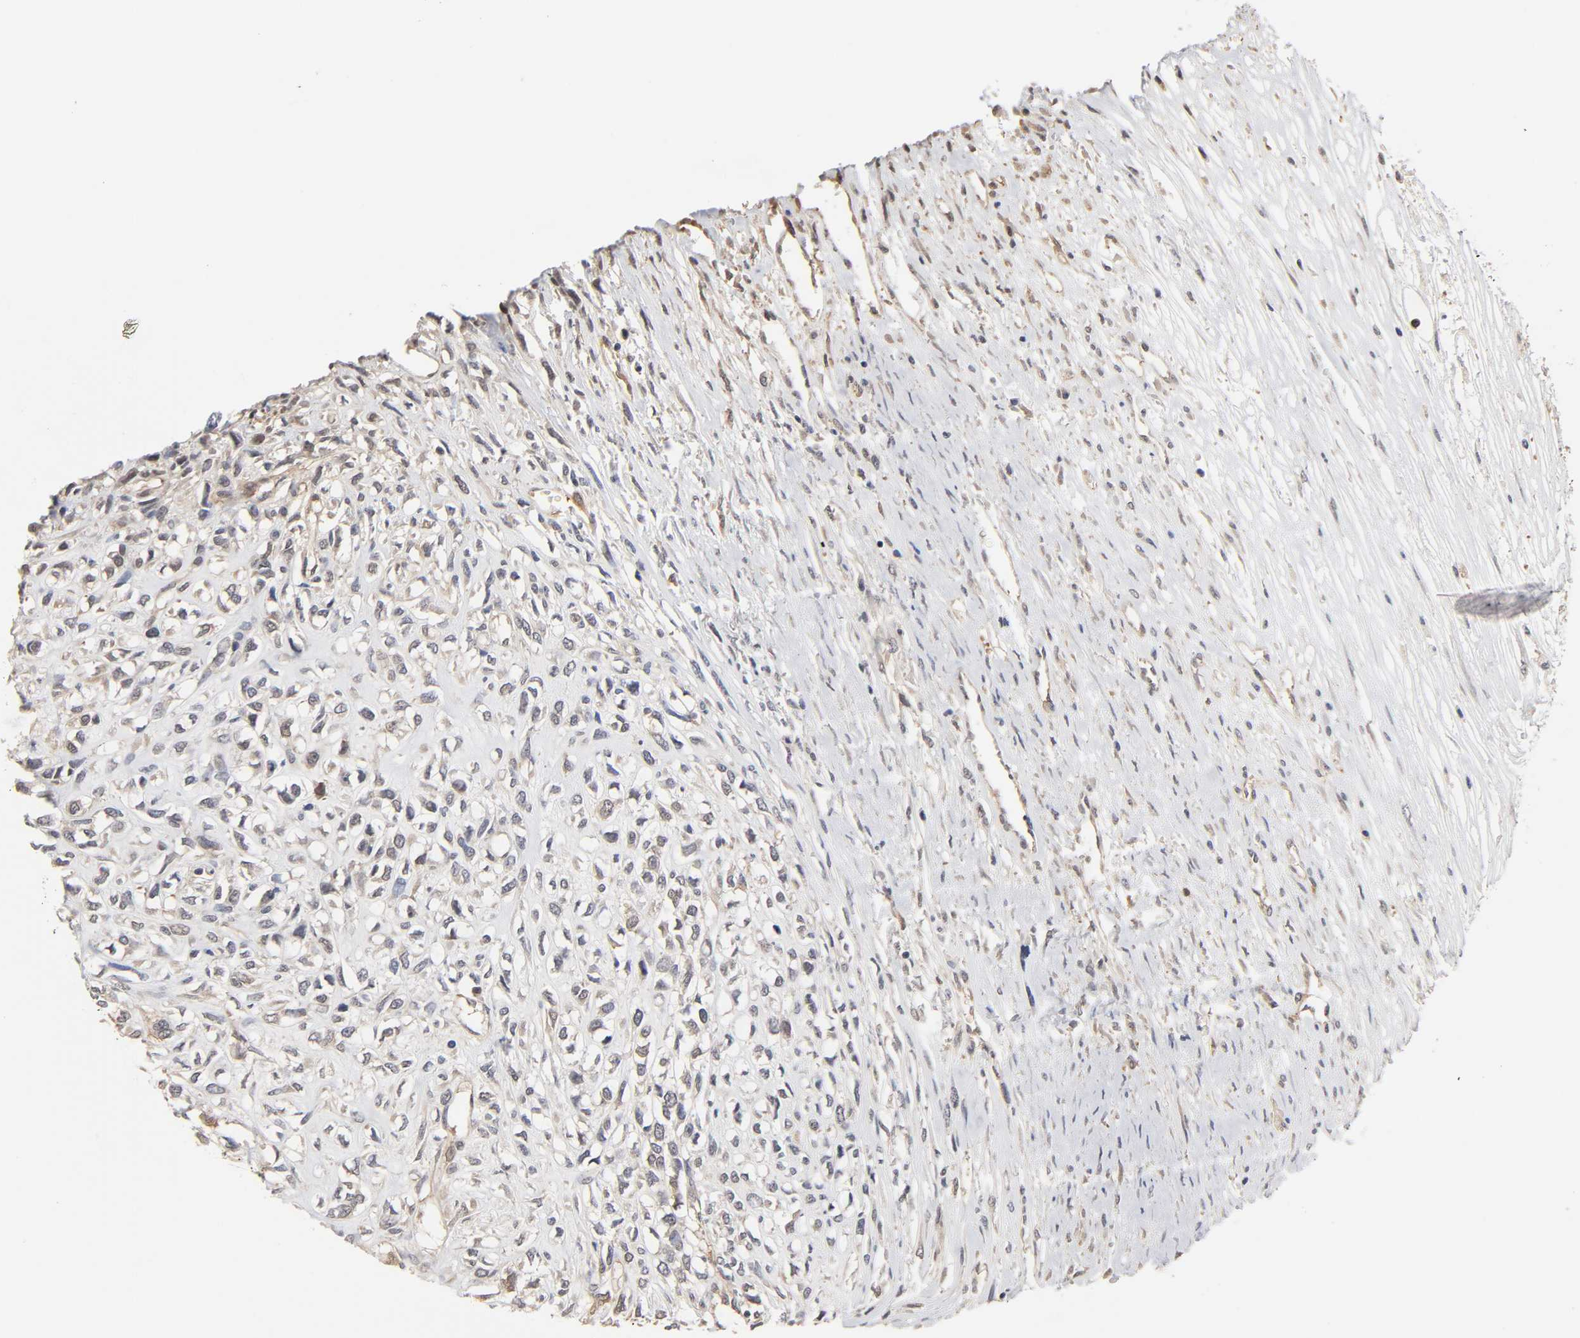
{"staining": {"intensity": "negative", "quantity": "none", "location": "none"}, "tissue": "head and neck cancer", "cell_type": "Tumor cells", "image_type": "cancer", "snomed": [{"axis": "morphology", "description": "Necrosis, NOS"}, {"axis": "morphology", "description": "Neoplasm, malignant, NOS"}, {"axis": "topography", "description": "Salivary gland"}, {"axis": "topography", "description": "Head-Neck"}], "caption": "DAB (3,3'-diaminobenzidine) immunohistochemical staining of human head and neck cancer reveals no significant expression in tumor cells.", "gene": "PDE5A", "patient": {"sex": "male", "age": 43}}